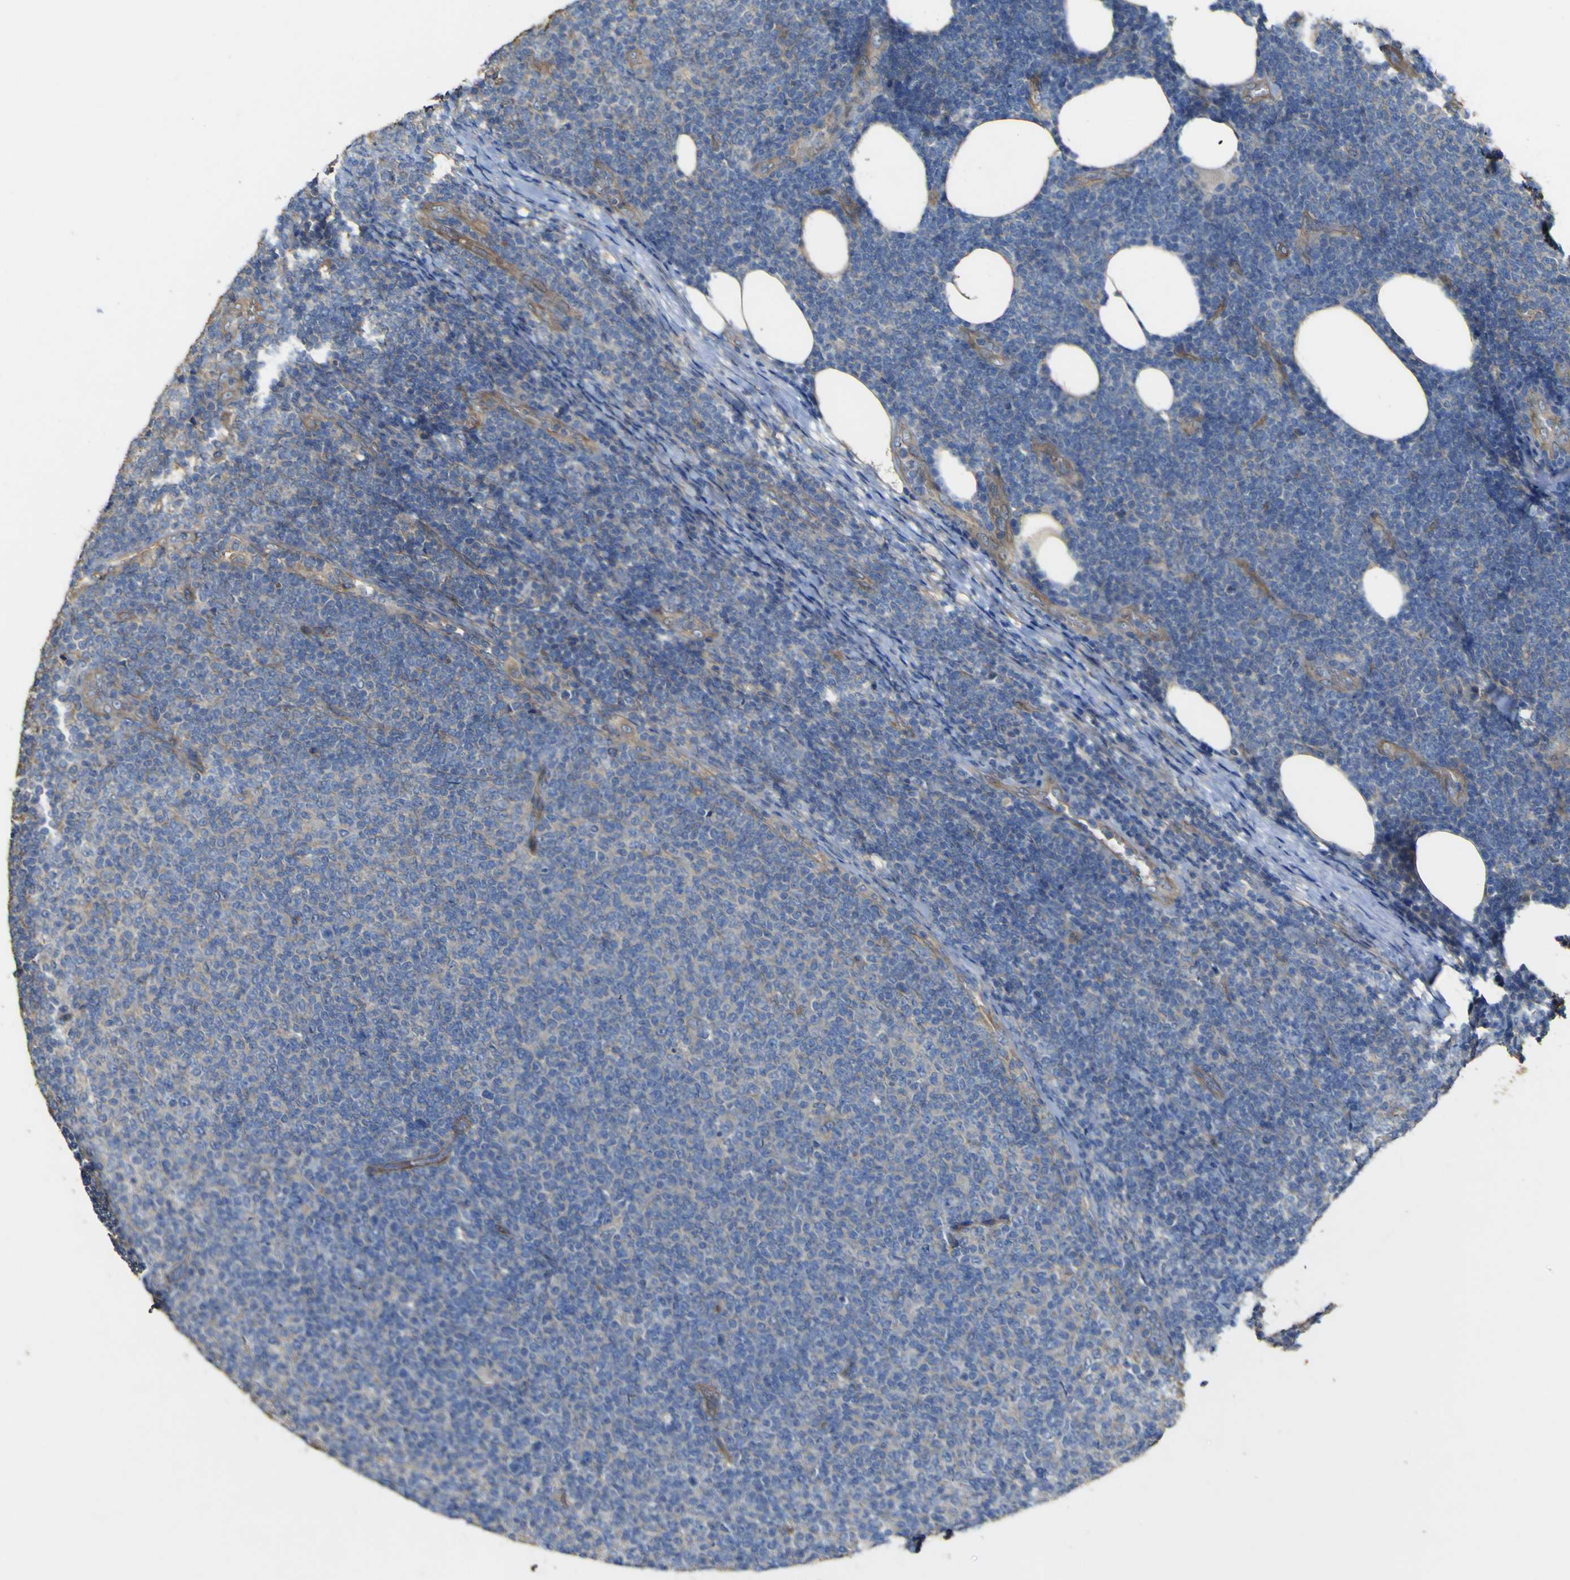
{"staining": {"intensity": "weak", "quantity": "<25%", "location": "cytoplasmic/membranous"}, "tissue": "lymphoma", "cell_type": "Tumor cells", "image_type": "cancer", "snomed": [{"axis": "morphology", "description": "Malignant lymphoma, non-Hodgkin's type, Low grade"}, {"axis": "topography", "description": "Lymph node"}], "caption": "Photomicrograph shows no significant protein positivity in tumor cells of lymphoma.", "gene": "TNFSF15", "patient": {"sex": "male", "age": 57}}